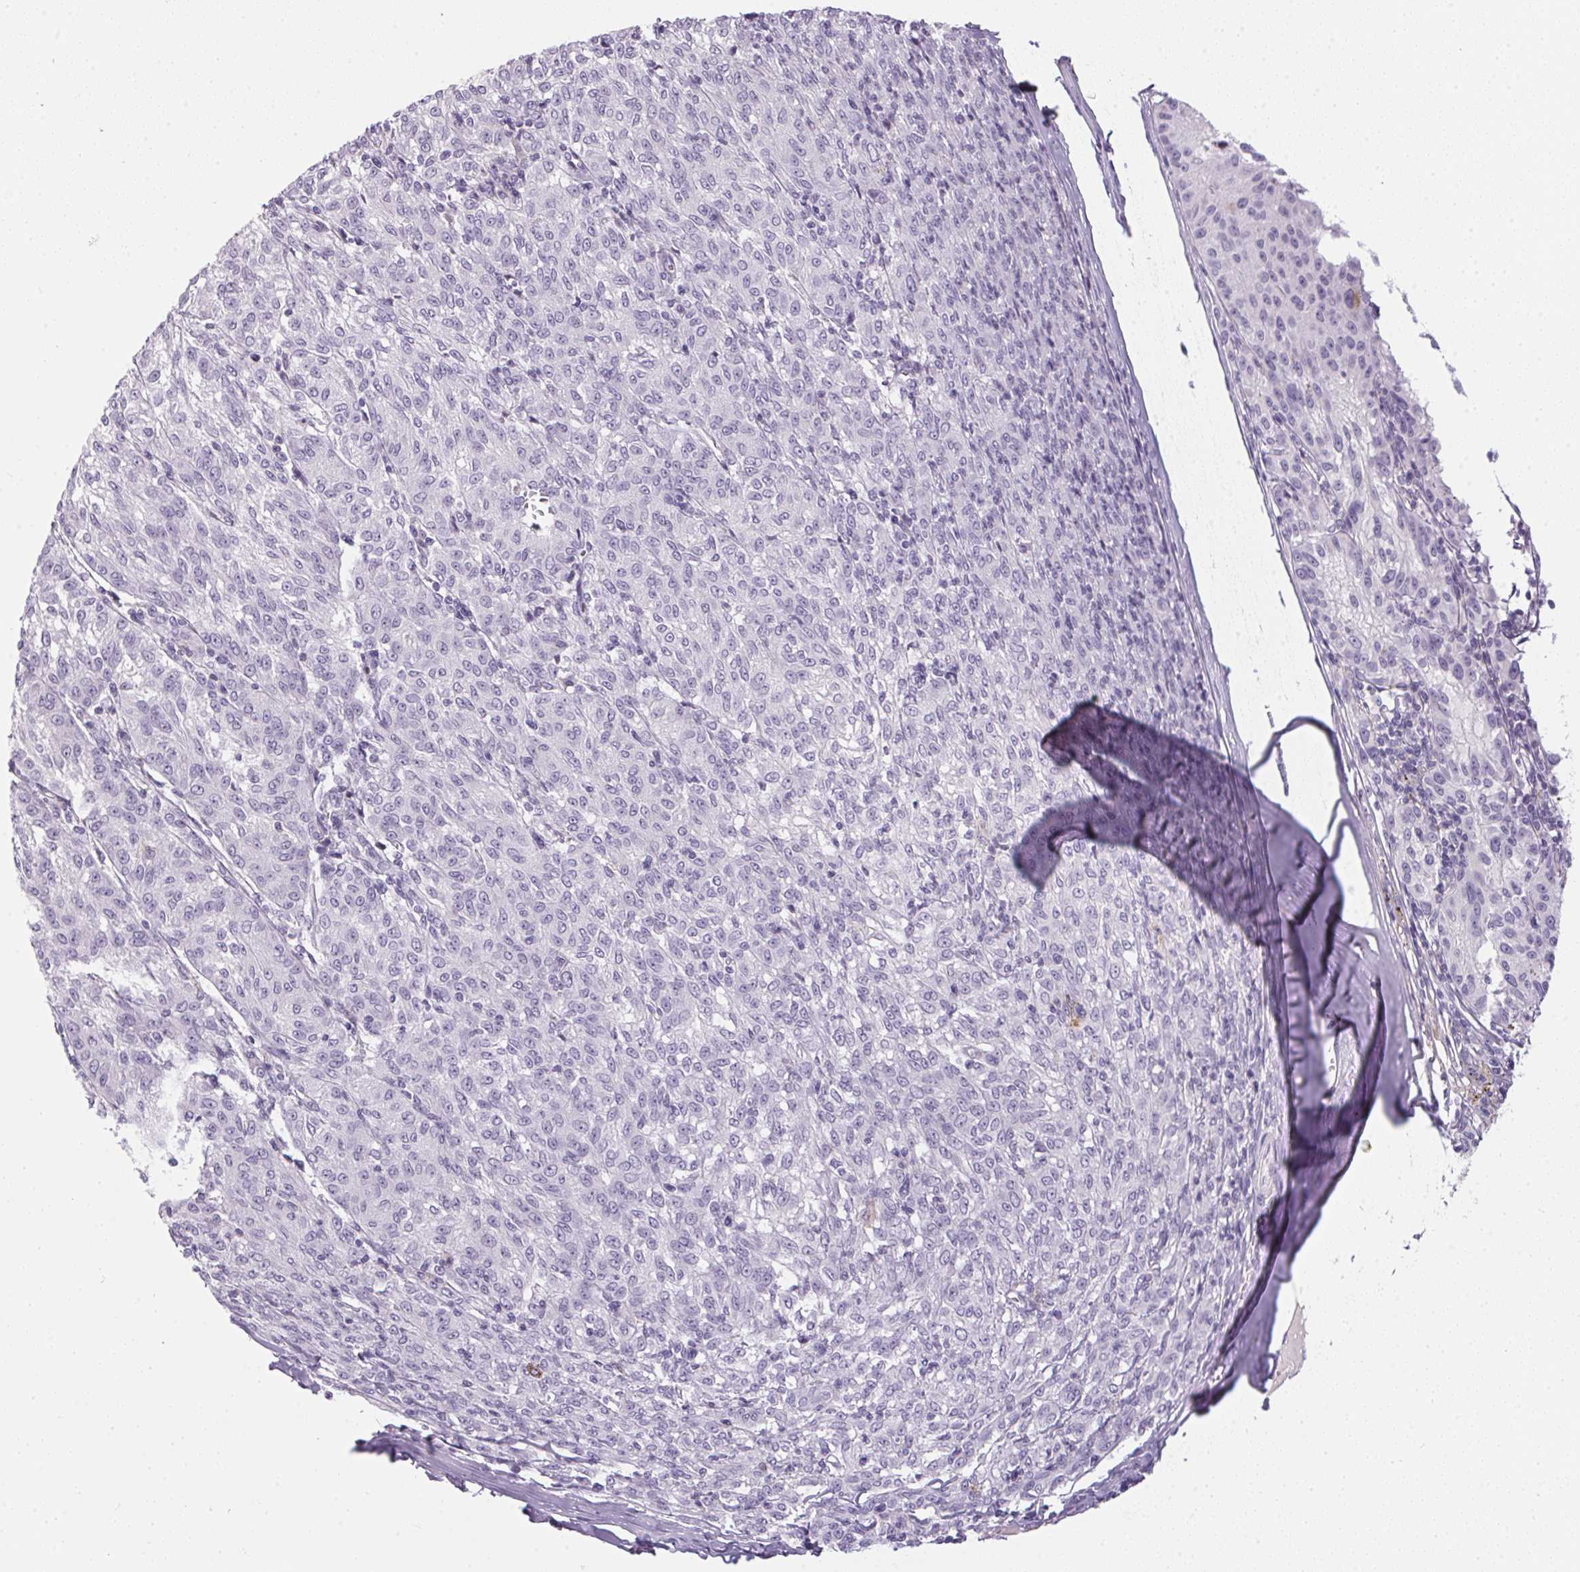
{"staining": {"intensity": "negative", "quantity": "none", "location": "none"}, "tissue": "melanoma", "cell_type": "Tumor cells", "image_type": "cancer", "snomed": [{"axis": "morphology", "description": "Malignant melanoma, NOS"}, {"axis": "topography", "description": "Skin"}], "caption": "IHC histopathology image of neoplastic tissue: malignant melanoma stained with DAB (3,3'-diaminobenzidine) exhibits no significant protein staining in tumor cells. (Immunohistochemistry (ihc), brightfield microscopy, high magnification).", "gene": "ECPAS", "patient": {"sex": "female", "age": 72}}